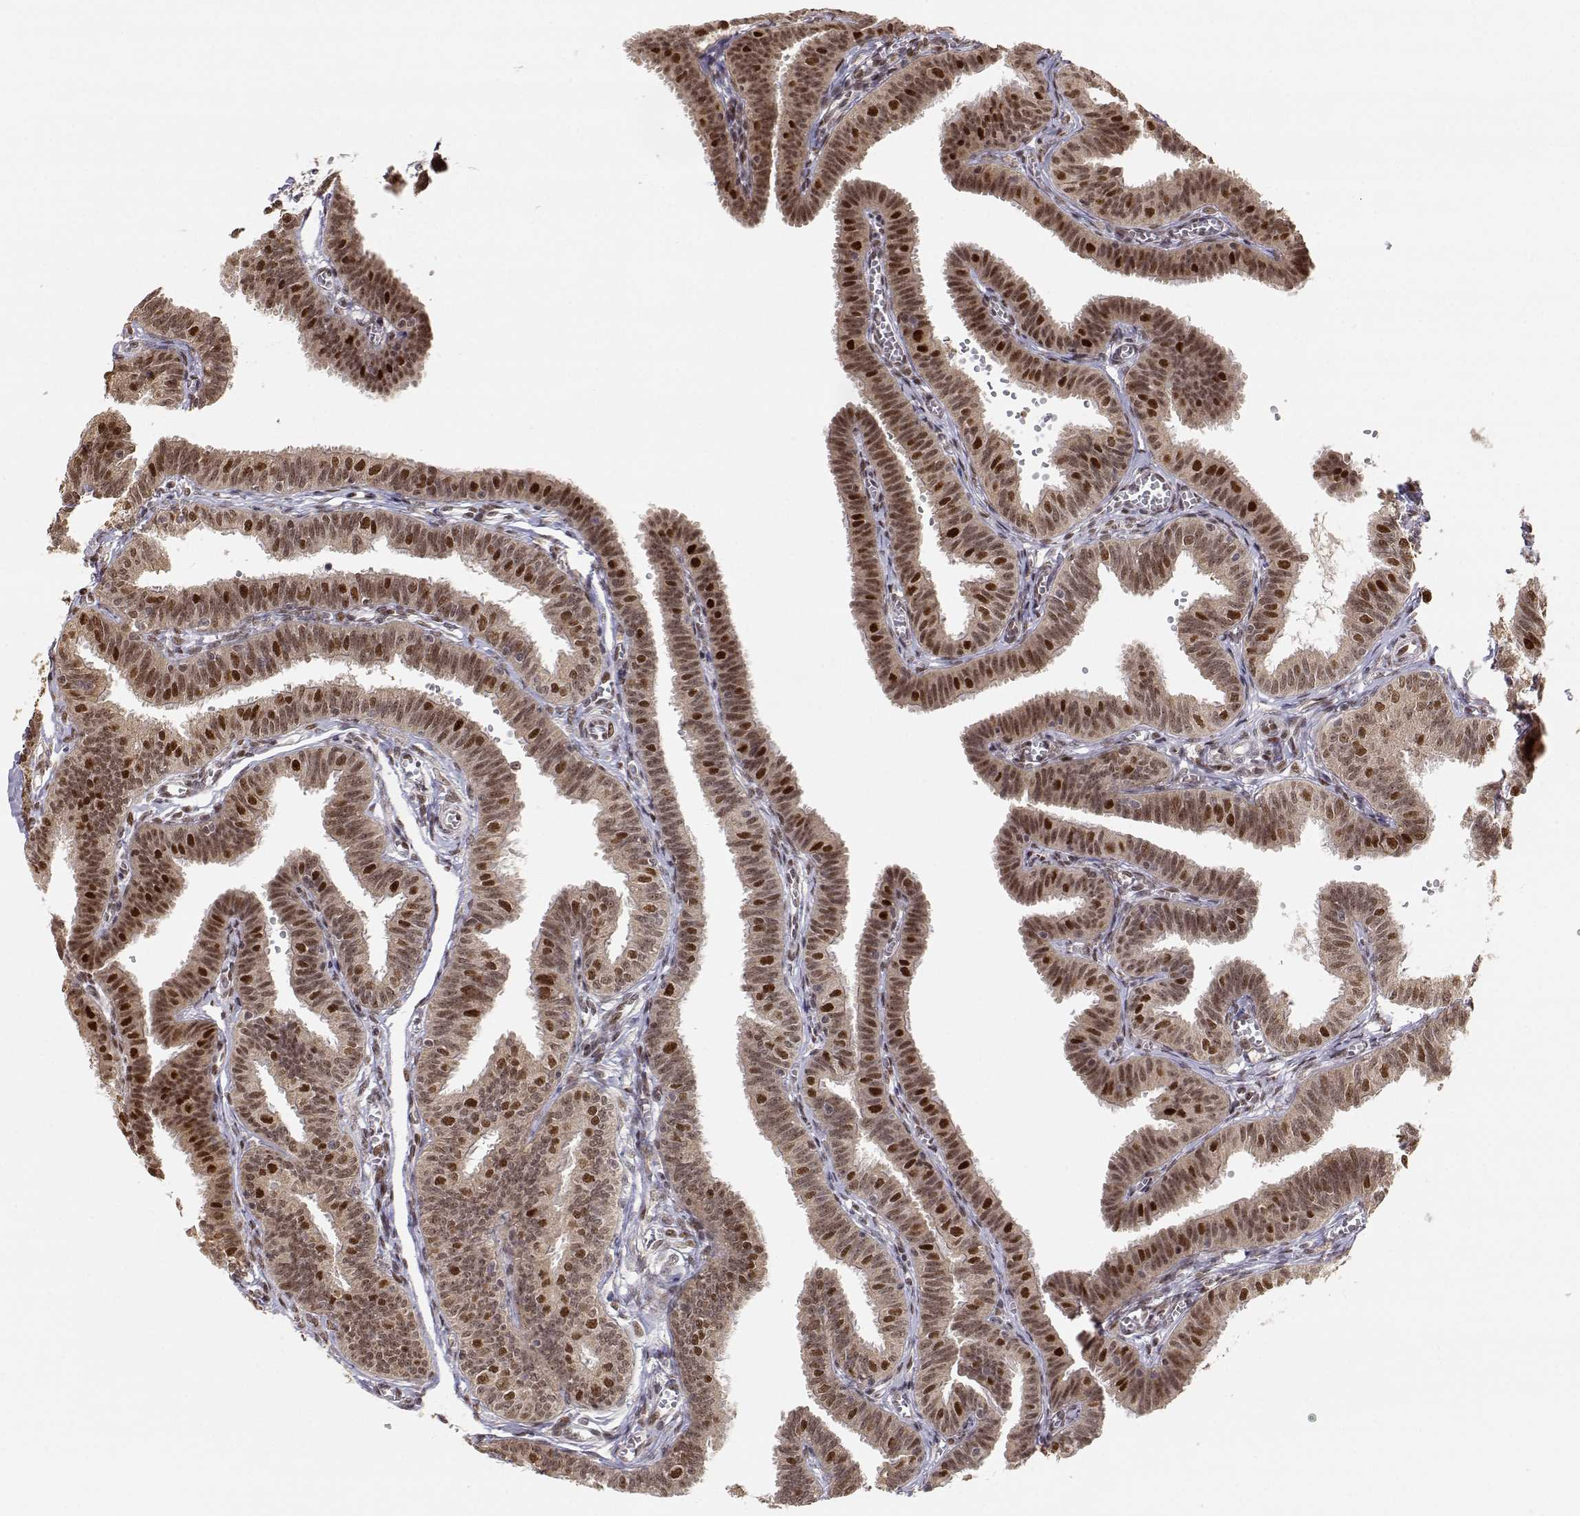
{"staining": {"intensity": "strong", "quantity": "25%-75%", "location": "nuclear"}, "tissue": "fallopian tube", "cell_type": "Glandular cells", "image_type": "normal", "snomed": [{"axis": "morphology", "description": "Normal tissue, NOS"}, {"axis": "topography", "description": "Fallopian tube"}], "caption": "Strong nuclear protein staining is appreciated in approximately 25%-75% of glandular cells in fallopian tube. Using DAB (brown) and hematoxylin (blue) stains, captured at high magnification using brightfield microscopy.", "gene": "BRCA1", "patient": {"sex": "female", "age": 25}}